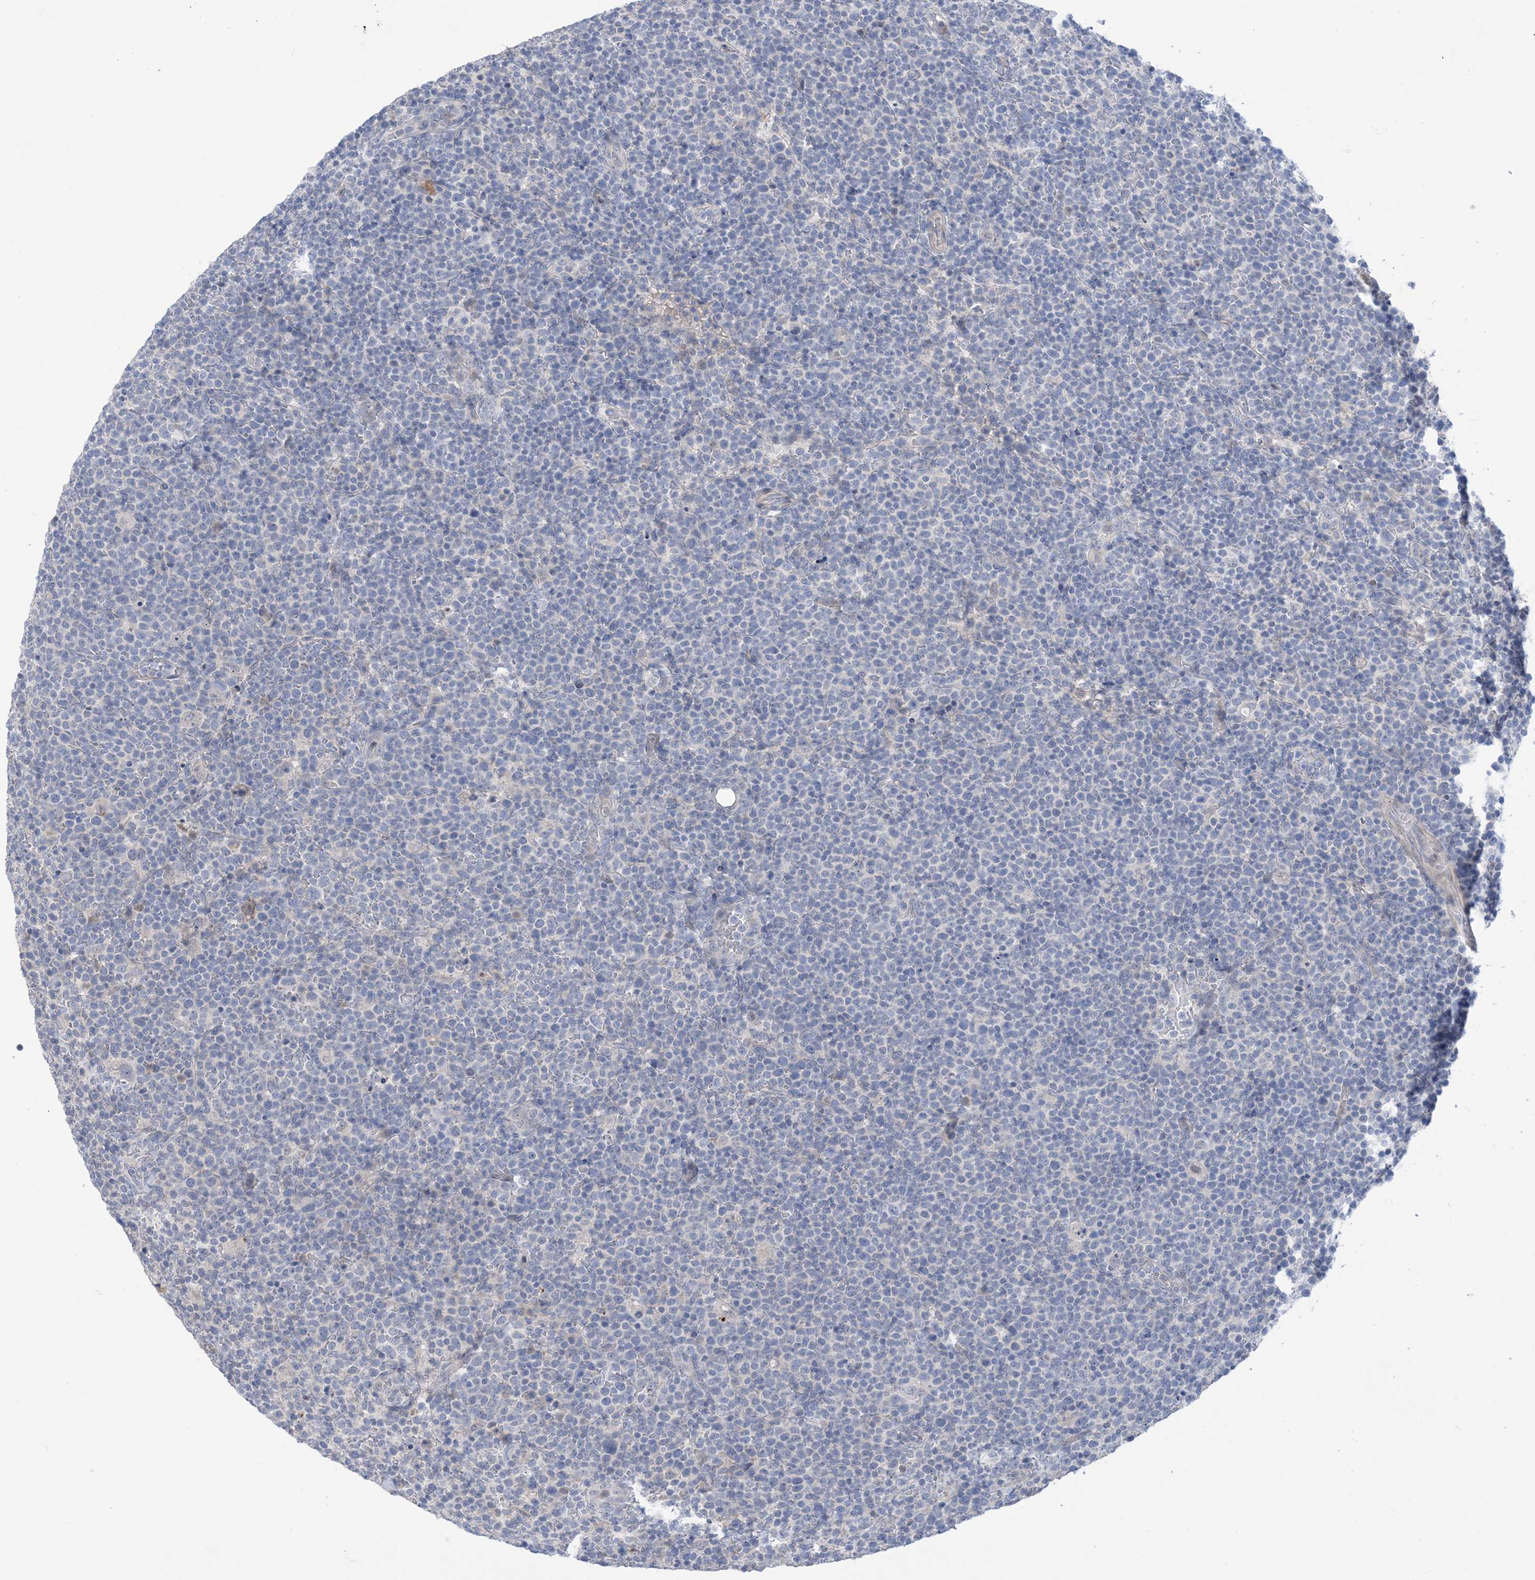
{"staining": {"intensity": "negative", "quantity": "none", "location": "none"}, "tissue": "lymphoma", "cell_type": "Tumor cells", "image_type": "cancer", "snomed": [{"axis": "morphology", "description": "Malignant lymphoma, non-Hodgkin's type, High grade"}, {"axis": "topography", "description": "Lymph node"}], "caption": "Immunohistochemistry micrograph of high-grade malignant lymphoma, non-Hodgkin's type stained for a protein (brown), which exhibits no expression in tumor cells.", "gene": "TTYH1", "patient": {"sex": "male", "age": 61}}